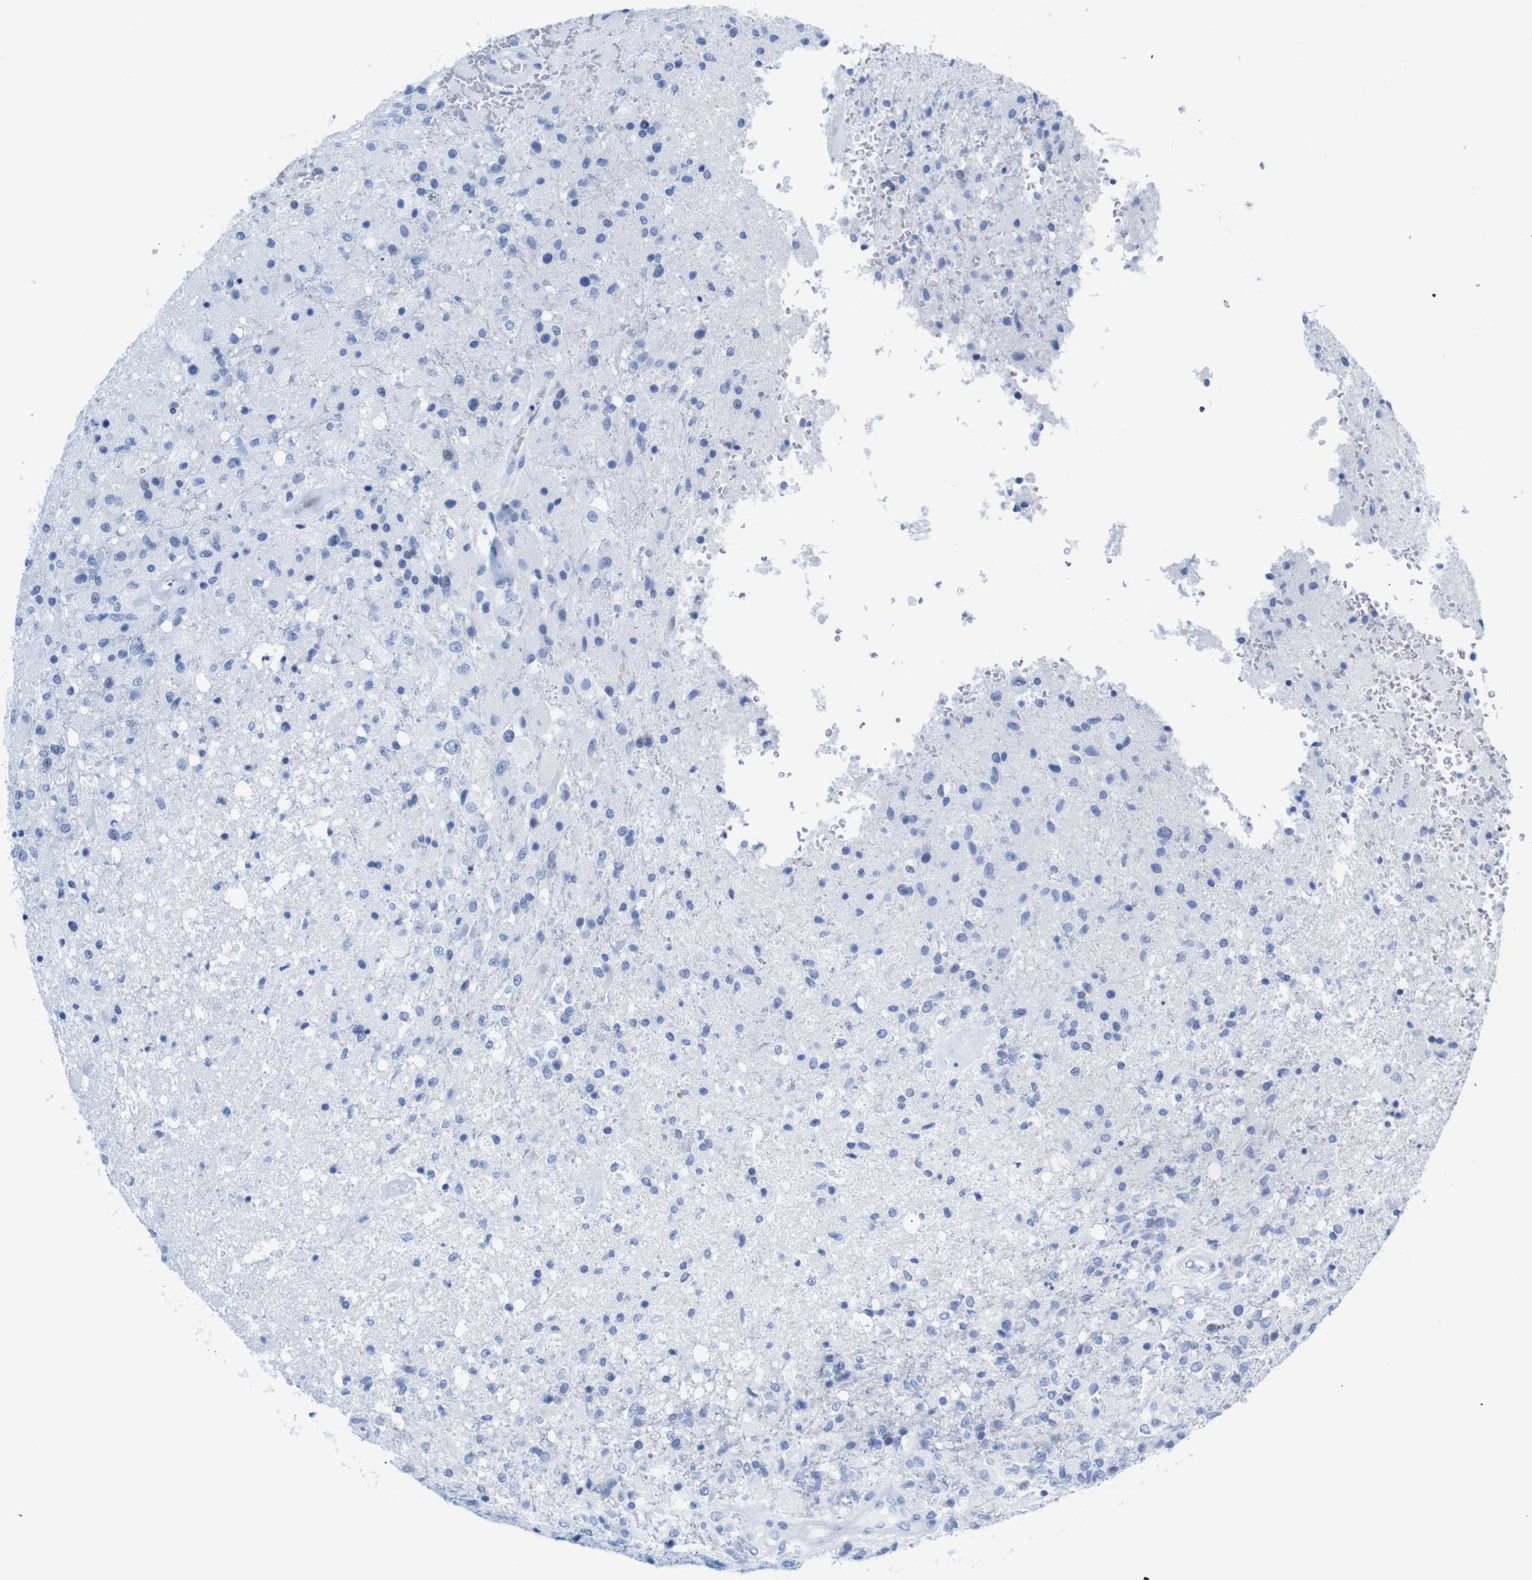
{"staining": {"intensity": "negative", "quantity": "none", "location": "none"}, "tissue": "glioma", "cell_type": "Tumor cells", "image_type": "cancer", "snomed": [{"axis": "morphology", "description": "Normal tissue, NOS"}, {"axis": "morphology", "description": "Glioma, malignant, High grade"}, {"axis": "topography", "description": "Cerebral cortex"}], "caption": "Protein analysis of malignant glioma (high-grade) displays no significant staining in tumor cells. (Immunohistochemistry (ihc), brightfield microscopy, high magnification).", "gene": "ERVMER34-1", "patient": {"sex": "male", "age": 77}}